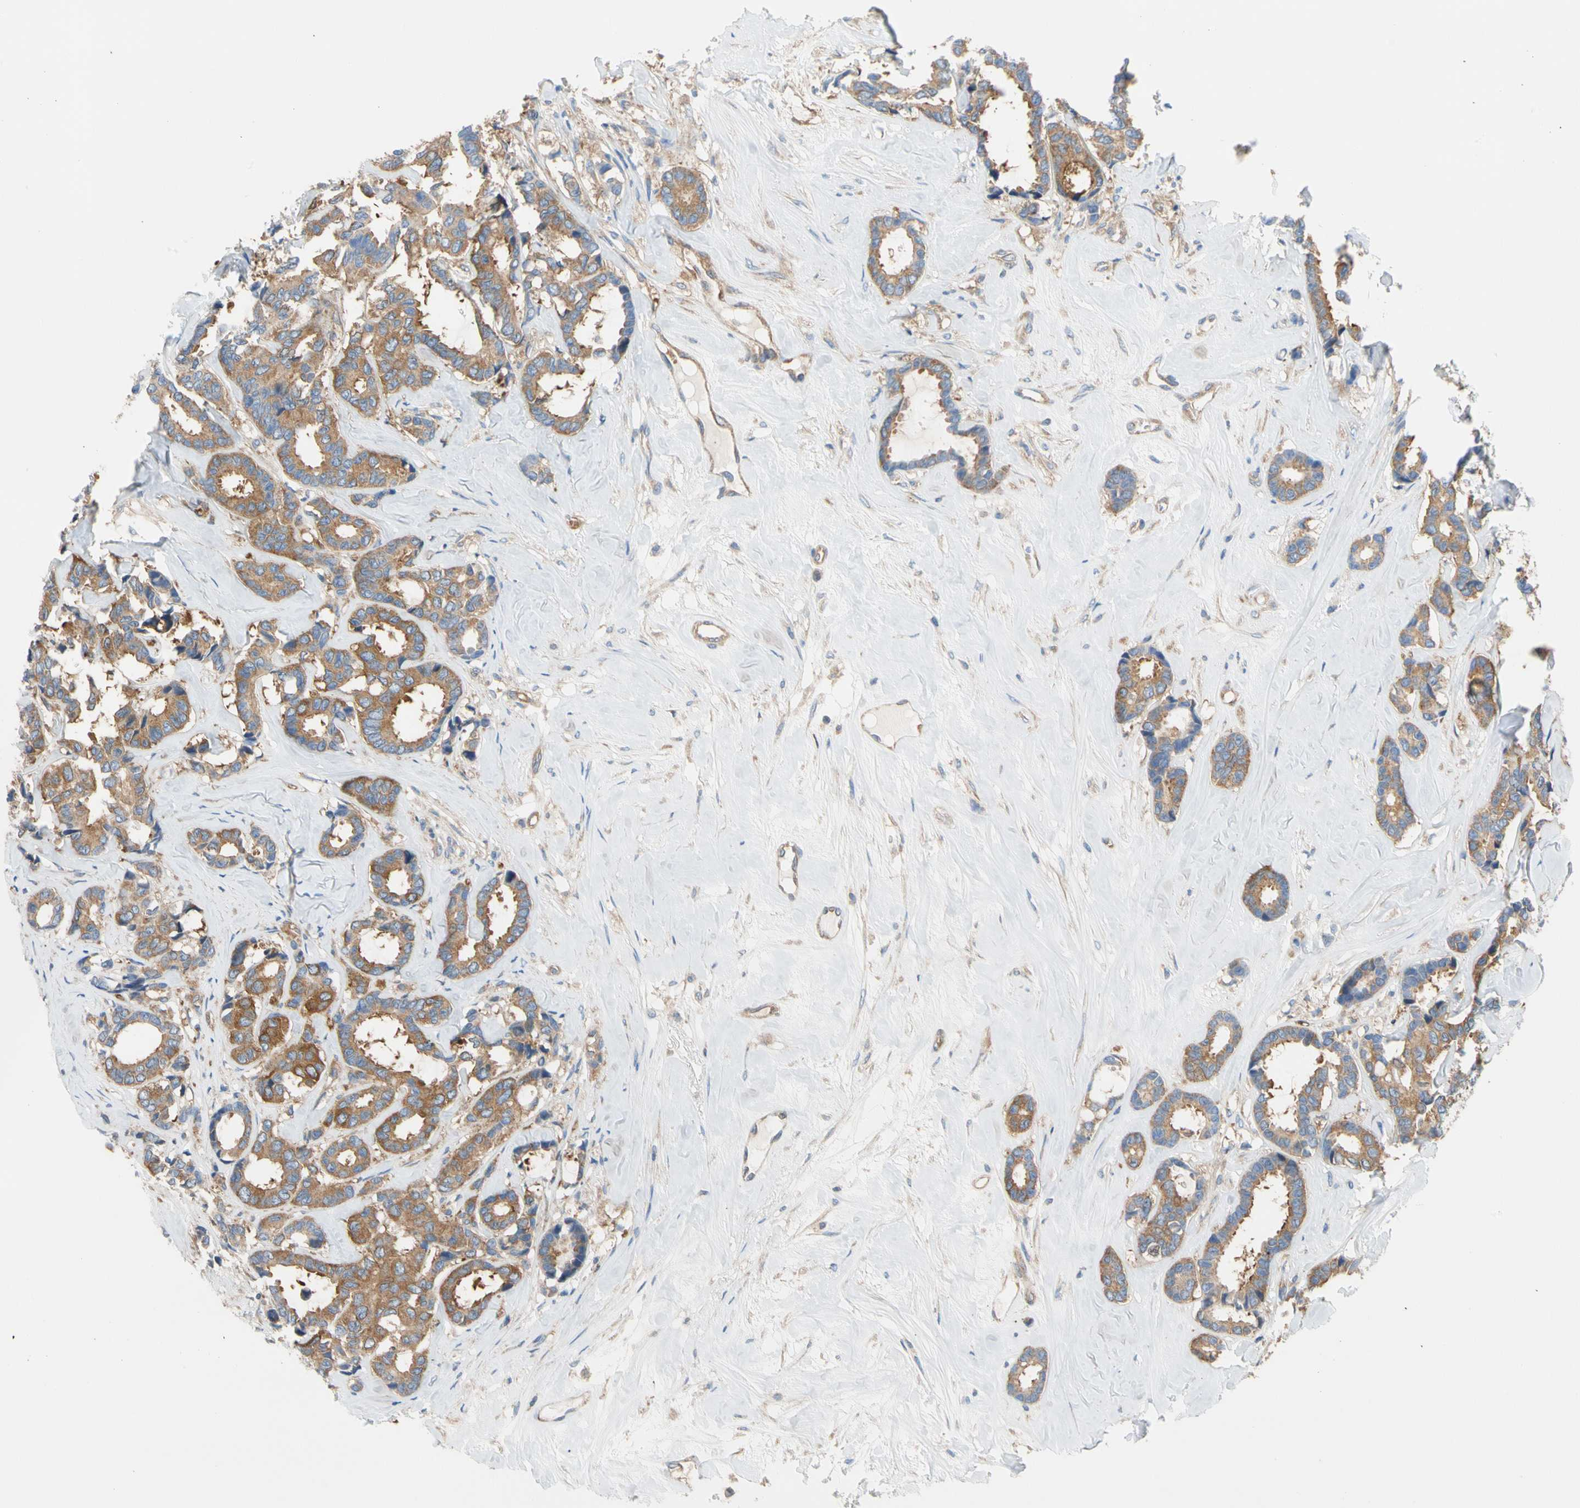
{"staining": {"intensity": "moderate", "quantity": ">75%", "location": "cytoplasmic/membranous"}, "tissue": "breast cancer", "cell_type": "Tumor cells", "image_type": "cancer", "snomed": [{"axis": "morphology", "description": "Duct carcinoma"}, {"axis": "topography", "description": "Breast"}], "caption": "A brown stain labels moderate cytoplasmic/membranous positivity of a protein in human breast cancer (invasive ductal carcinoma) tumor cells.", "gene": "GPHN", "patient": {"sex": "female", "age": 87}}